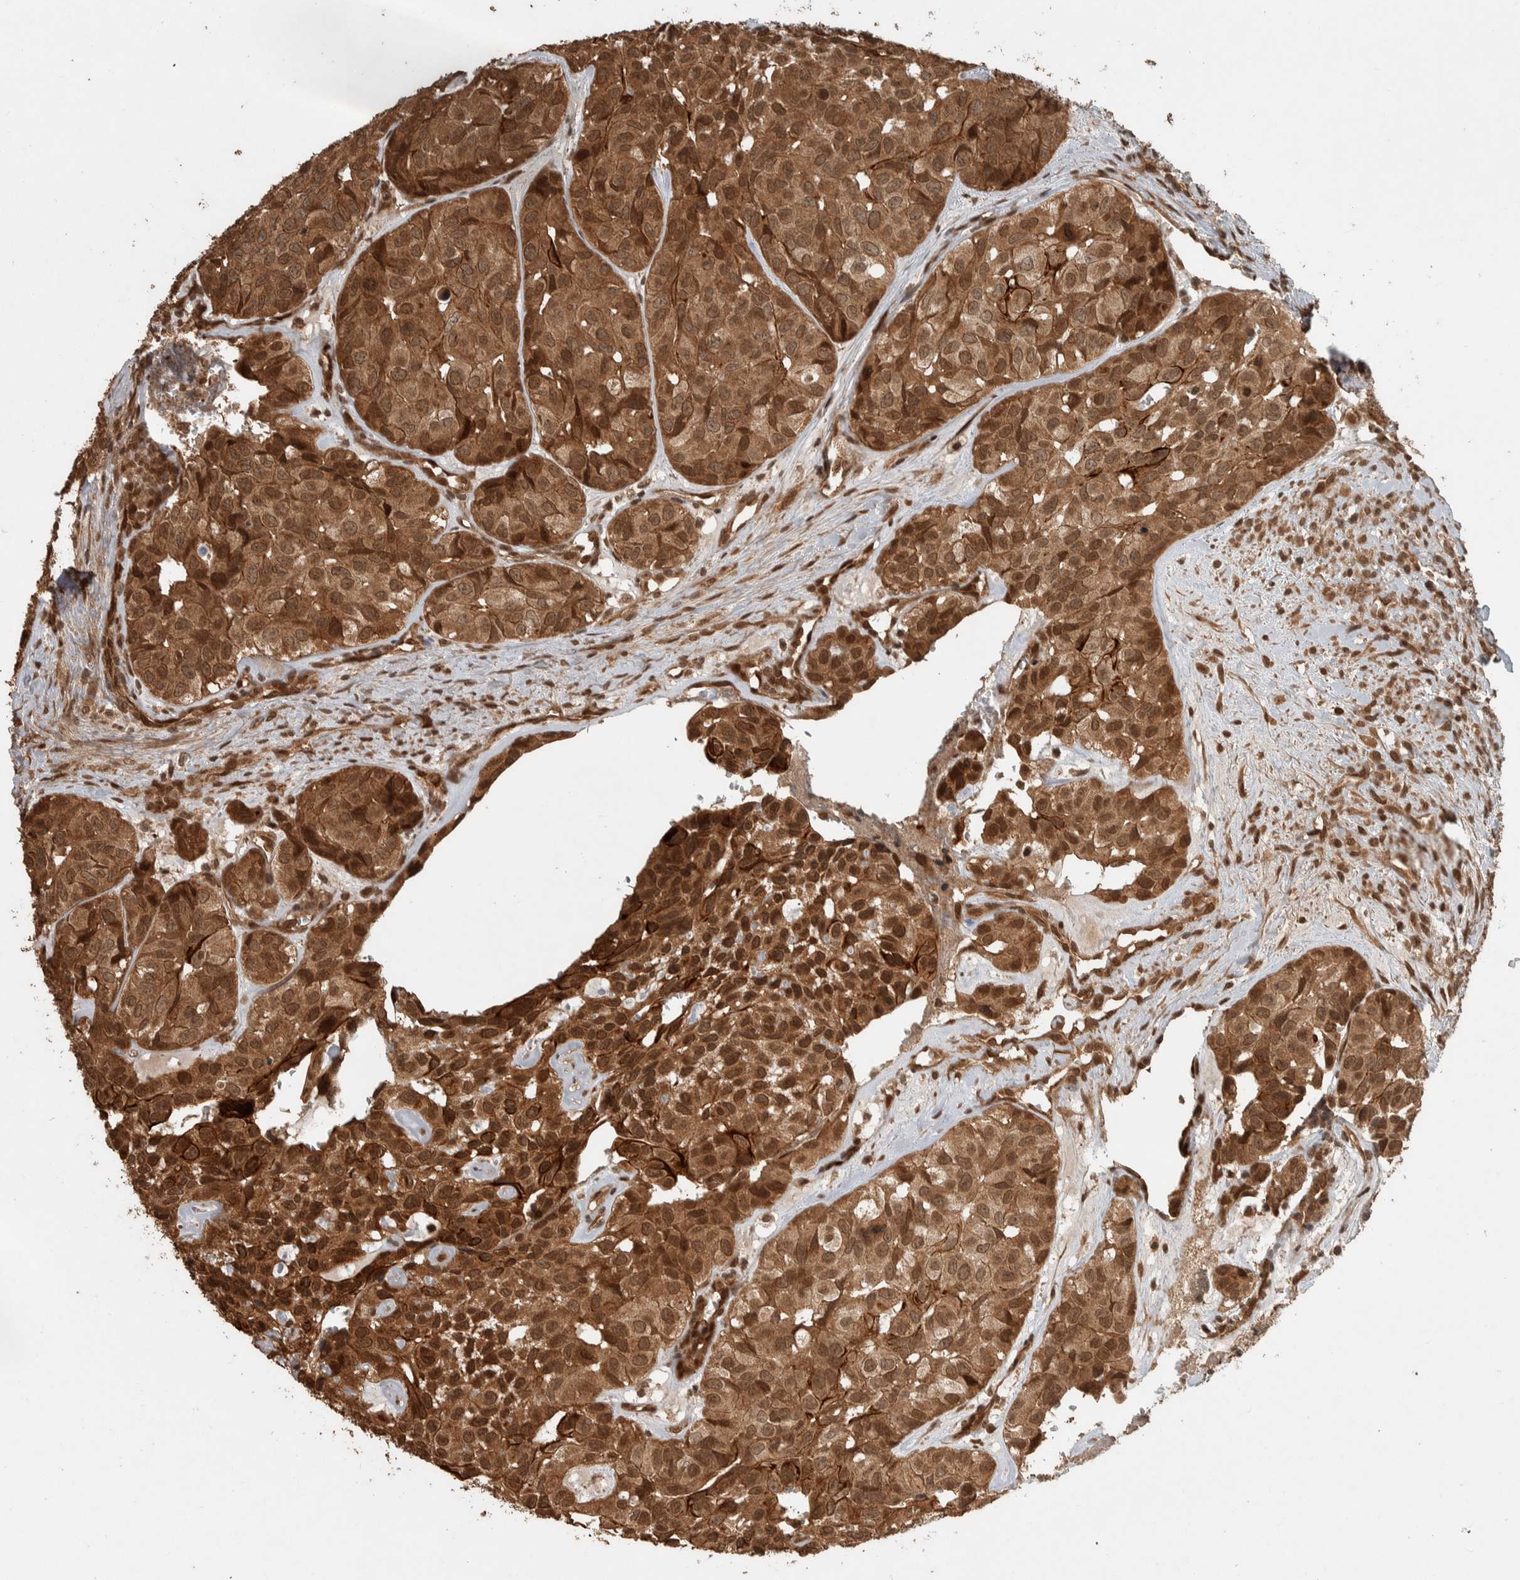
{"staining": {"intensity": "moderate", "quantity": ">75%", "location": "cytoplasmic/membranous,nuclear"}, "tissue": "head and neck cancer", "cell_type": "Tumor cells", "image_type": "cancer", "snomed": [{"axis": "morphology", "description": "Adenocarcinoma, NOS"}, {"axis": "topography", "description": "Salivary gland, NOS"}, {"axis": "topography", "description": "Head-Neck"}], "caption": "IHC of head and neck cancer (adenocarcinoma) reveals medium levels of moderate cytoplasmic/membranous and nuclear staining in approximately >75% of tumor cells.", "gene": "CNTROB", "patient": {"sex": "female", "age": 76}}